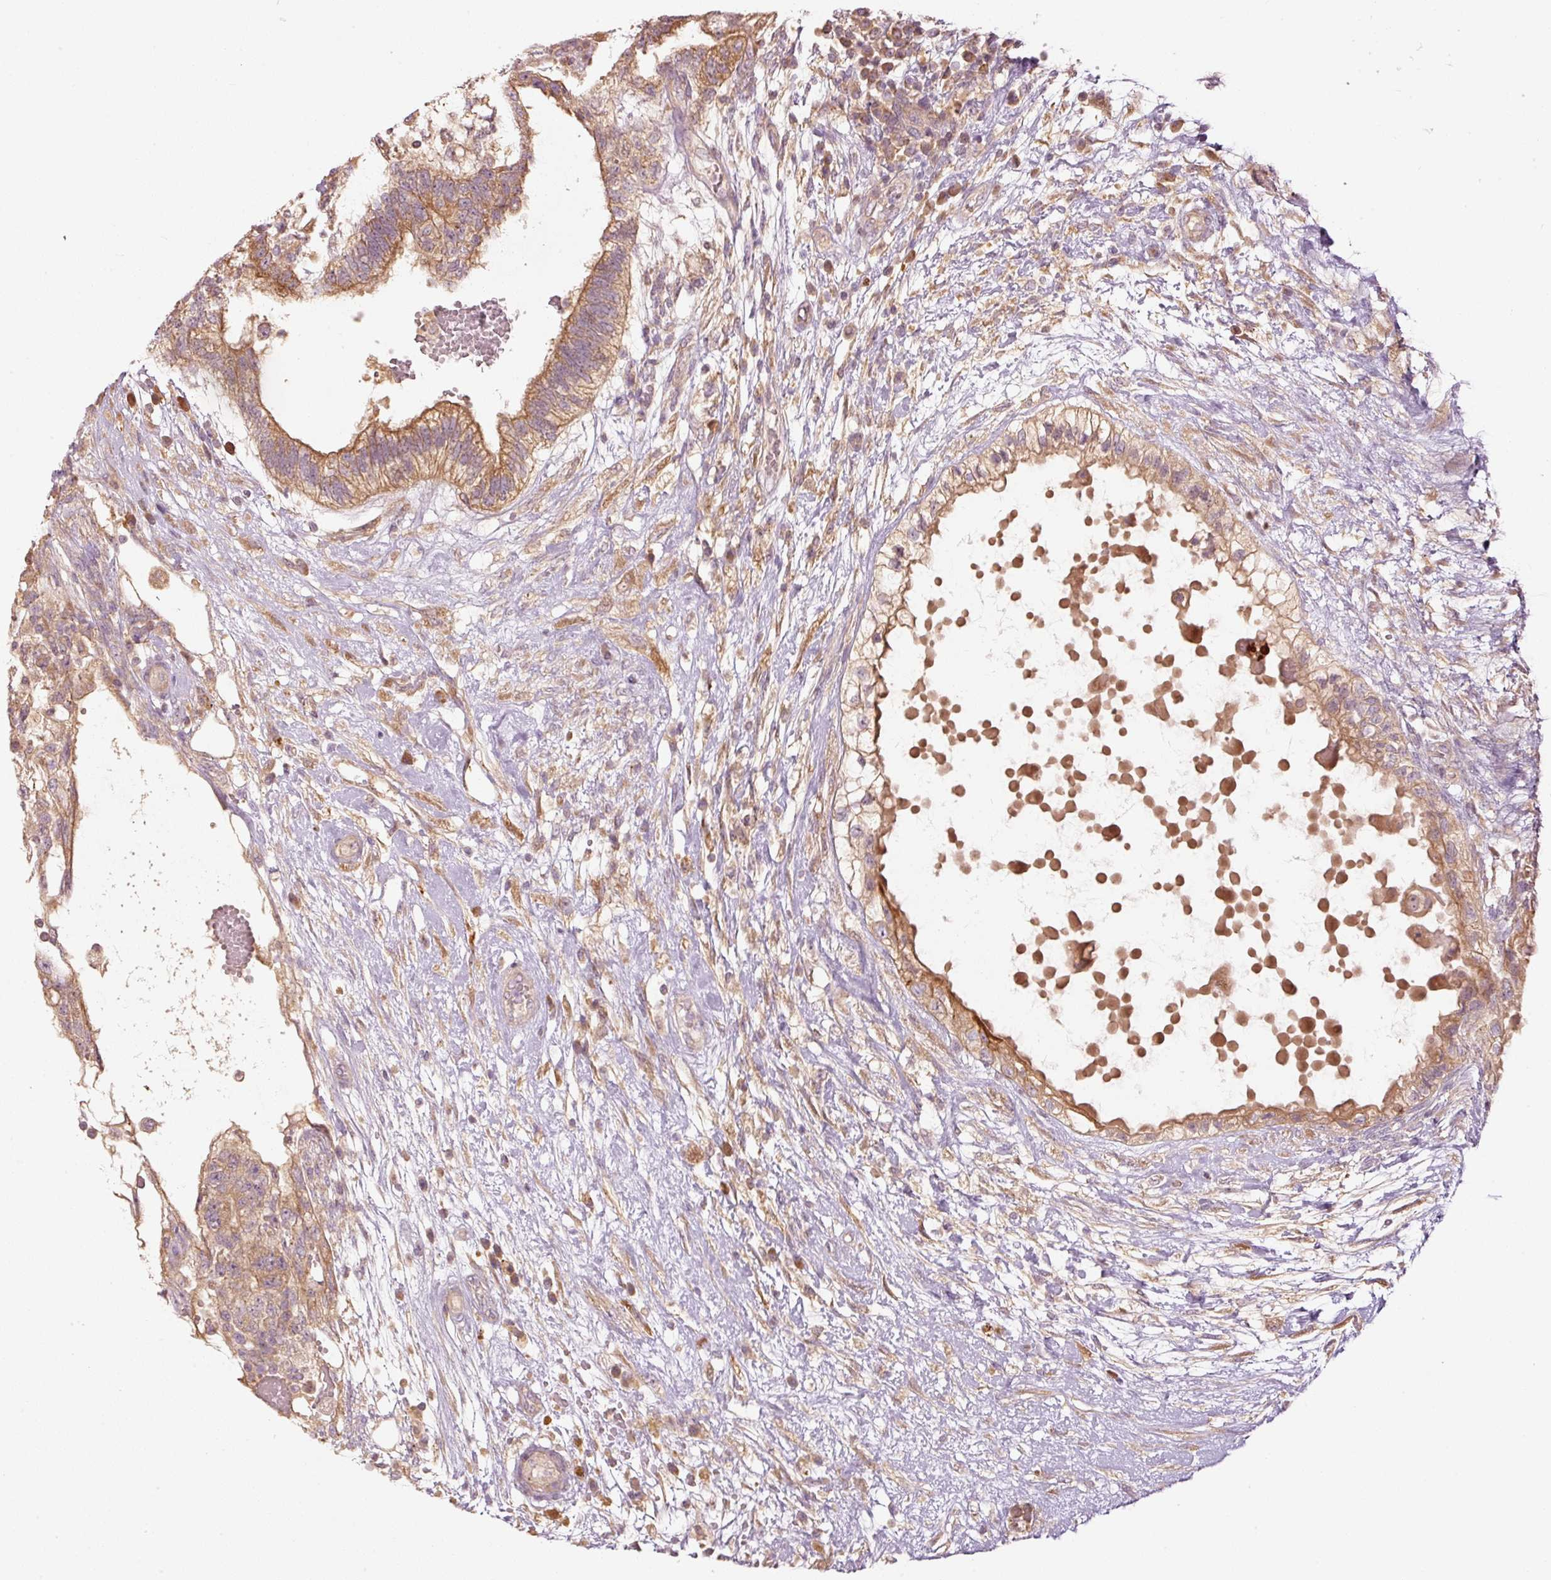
{"staining": {"intensity": "moderate", "quantity": ">75%", "location": "cytoplasmic/membranous"}, "tissue": "testis cancer", "cell_type": "Tumor cells", "image_type": "cancer", "snomed": [{"axis": "morphology", "description": "Normal tissue, NOS"}, {"axis": "morphology", "description": "Carcinoma, Embryonal, NOS"}, {"axis": "topography", "description": "Testis"}], "caption": "Immunohistochemistry (IHC) (DAB (3,3'-diaminobenzidine)) staining of embryonal carcinoma (testis) exhibits moderate cytoplasmic/membranous protein staining in approximately >75% of tumor cells.", "gene": "MAP10", "patient": {"sex": "male", "age": 32}}